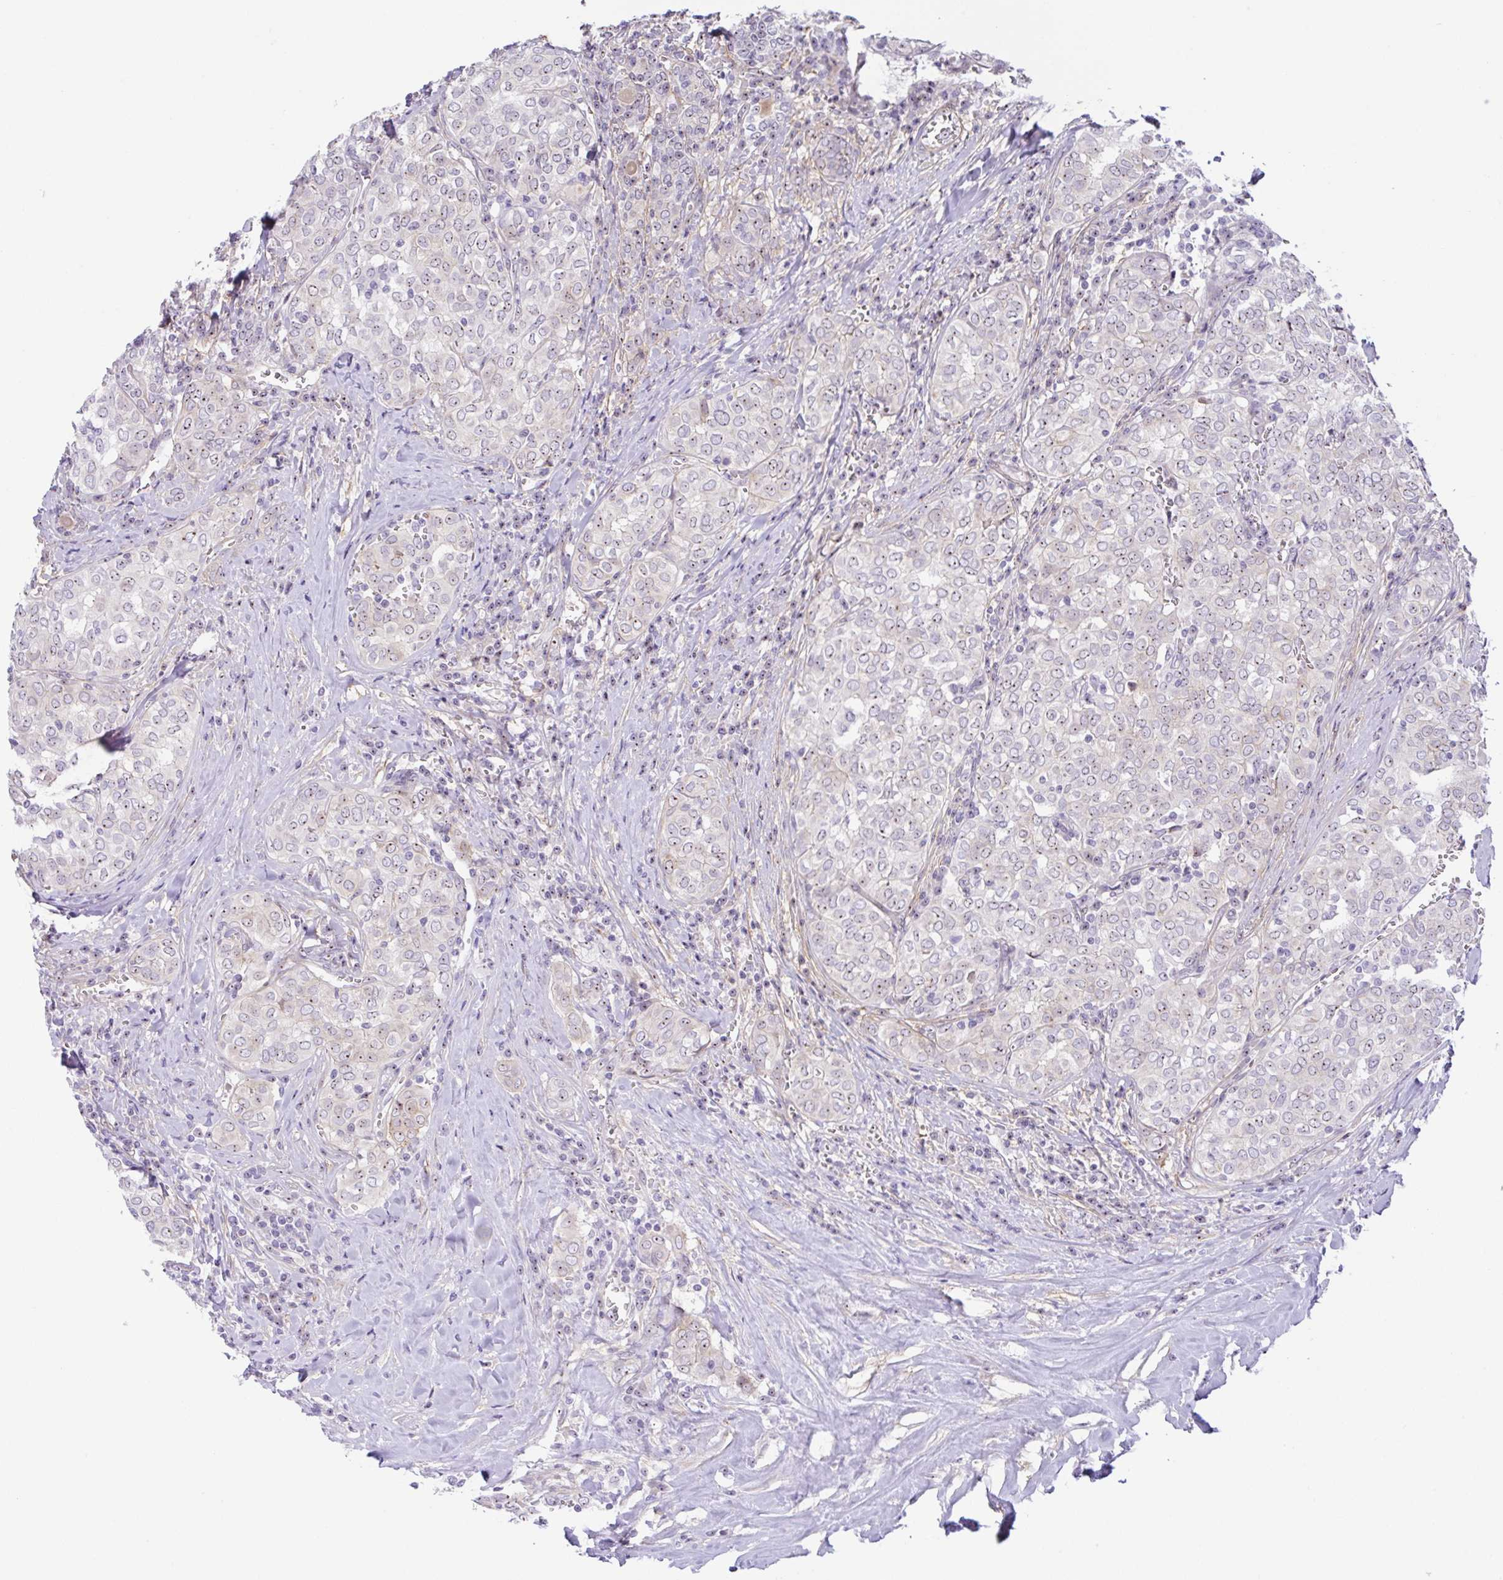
{"staining": {"intensity": "moderate", "quantity": "25%-75%", "location": "nuclear"}, "tissue": "thyroid cancer", "cell_type": "Tumor cells", "image_type": "cancer", "snomed": [{"axis": "morphology", "description": "Papillary adenocarcinoma, NOS"}, {"axis": "topography", "description": "Thyroid gland"}], "caption": "Papillary adenocarcinoma (thyroid) tissue exhibits moderate nuclear expression in approximately 25%-75% of tumor cells, visualized by immunohistochemistry.", "gene": "MXRA8", "patient": {"sex": "female", "age": 30}}